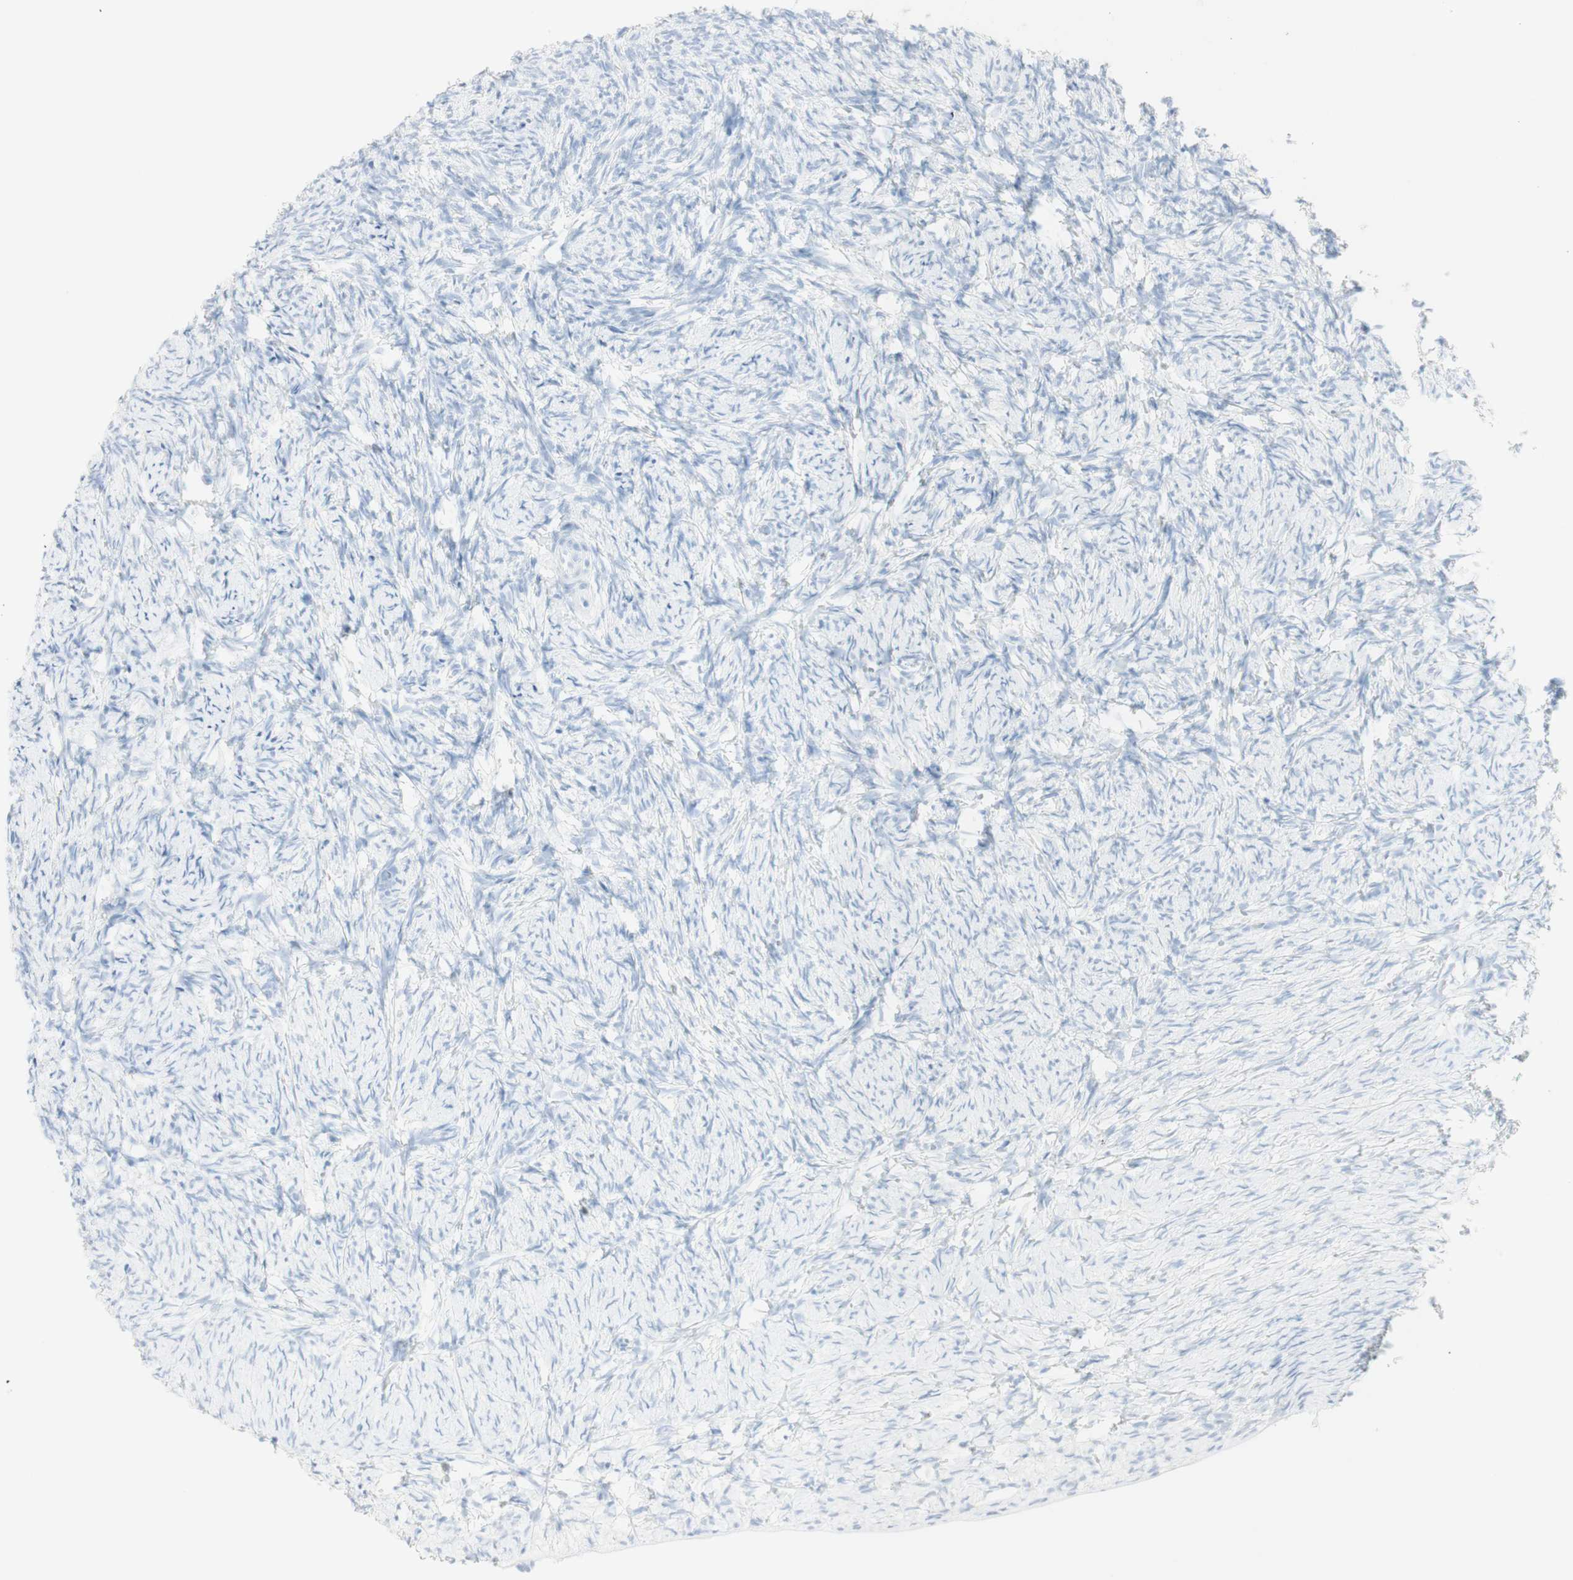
{"staining": {"intensity": "negative", "quantity": "none", "location": "none"}, "tissue": "ovary", "cell_type": "Follicle cells", "image_type": "normal", "snomed": [{"axis": "morphology", "description": "Normal tissue, NOS"}, {"axis": "topography", "description": "Ovary"}], "caption": "Immunohistochemistry of unremarkable human ovary shows no positivity in follicle cells.", "gene": "NAPSA", "patient": {"sex": "female", "age": 60}}